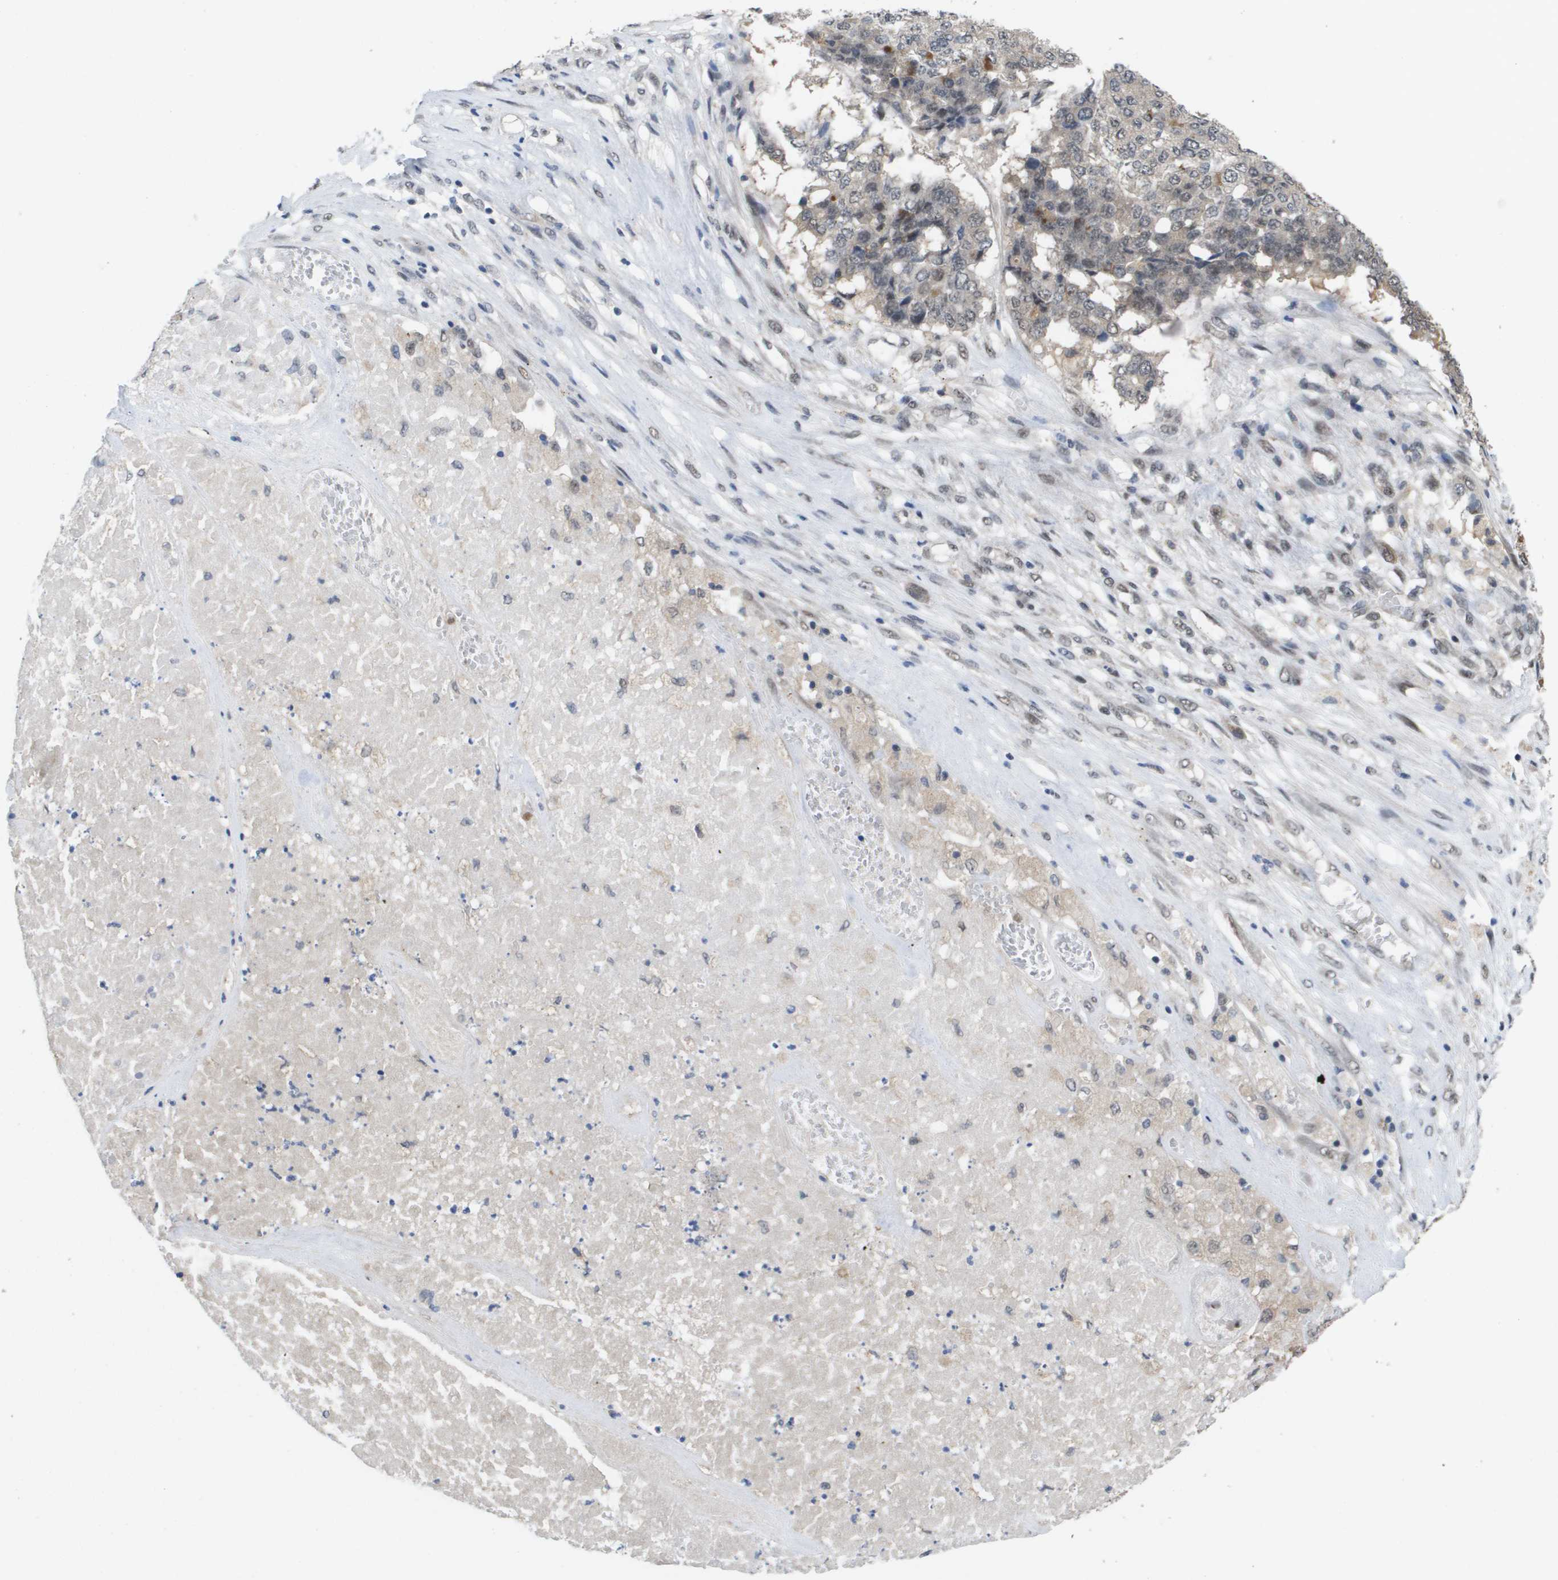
{"staining": {"intensity": "weak", "quantity": "<25%", "location": "cytoplasmic/membranous"}, "tissue": "pancreatic cancer", "cell_type": "Tumor cells", "image_type": "cancer", "snomed": [{"axis": "morphology", "description": "Adenocarcinoma, NOS"}, {"axis": "topography", "description": "Pancreas"}], "caption": "The histopathology image reveals no staining of tumor cells in pancreatic adenocarcinoma. (DAB (3,3'-diaminobenzidine) immunohistochemistry with hematoxylin counter stain).", "gene": "AMBRA1", "patient": {"sex": "male", "age": 50}}